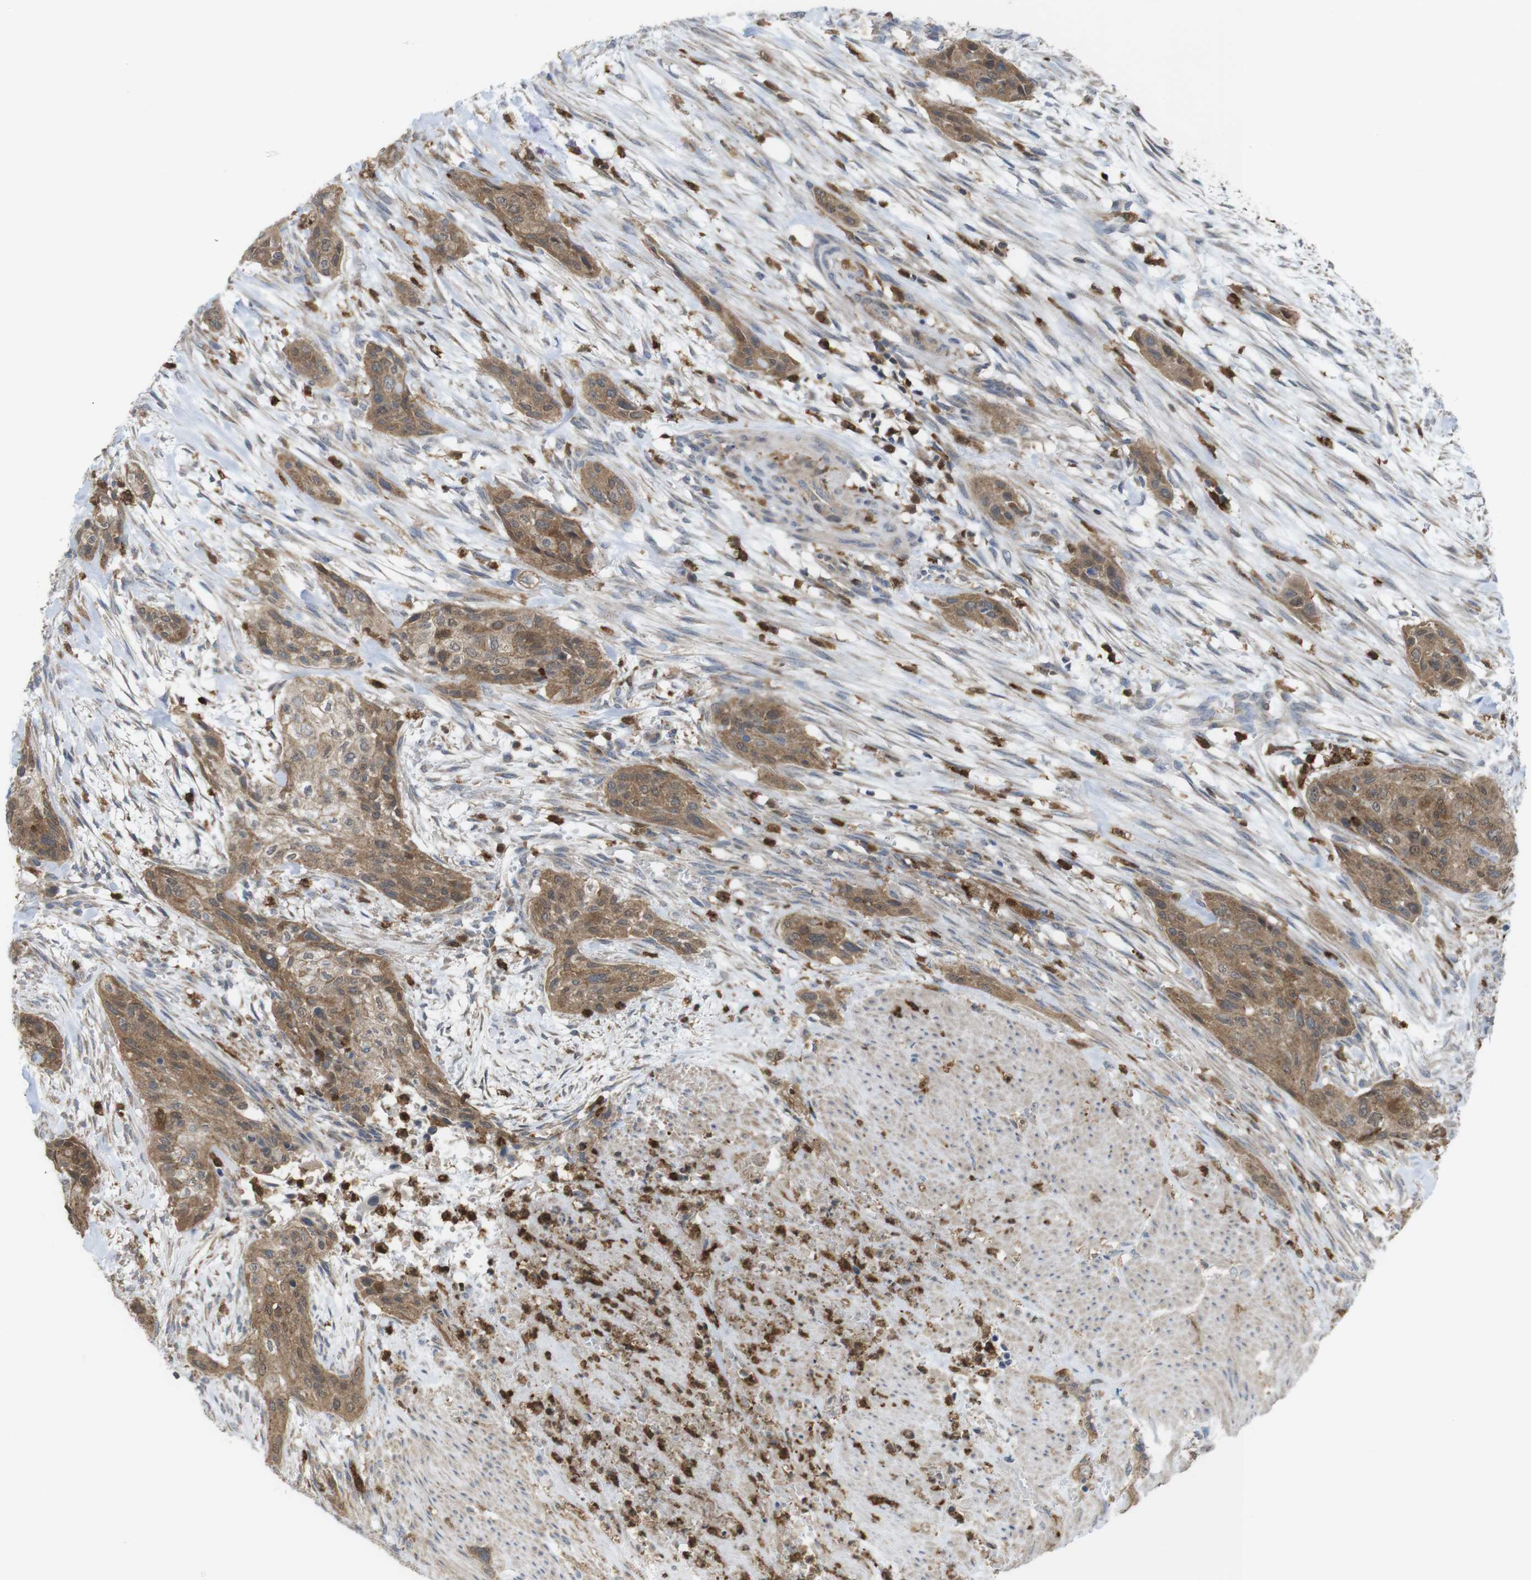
{"staining": {"intensity": "moderate", "quantity": ">75%", "location": "cytoplasmic/membranous"}, "tissue": "urothelial cancer", "cell_type": "Tumor cells", "image_type": "cancer", "snomed": [{"axis": "morphology", "description": "Urothelial carcinoma, High grade"}, {"axis": "topography", "description": "Urinary bladder"}], "caption": "The immunohistochemical stain highlights moderate cytoplasmic/membranous expression in tumor cells of urothelial cancer tissue.", "gene": "PRKCD", "patient": {"sex": "male", "age": 35}}